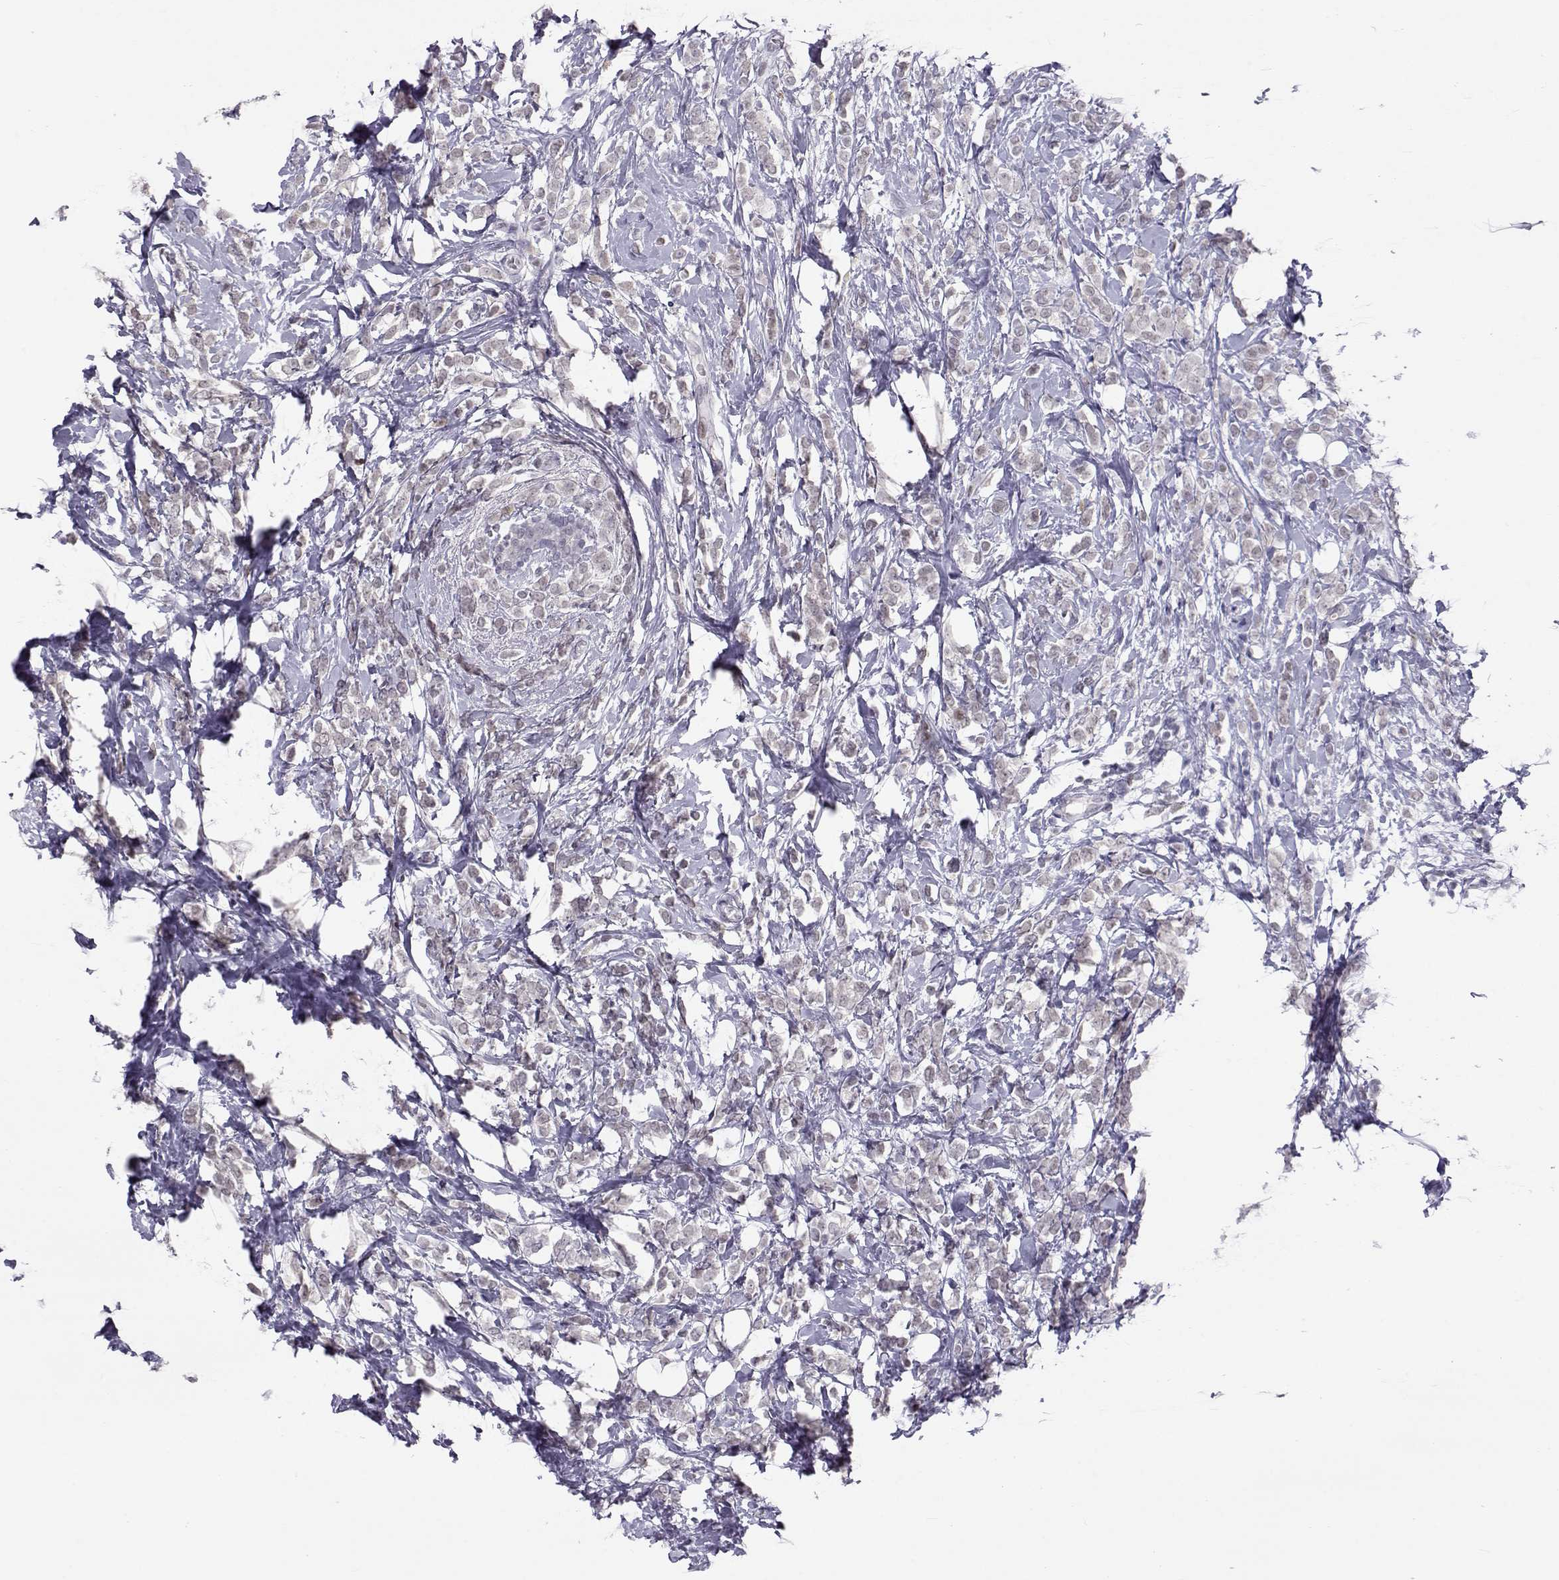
{"staining": {"intensity": "negative", "quantity": "none", "location": "none"}, "tissue": "breast cancer", "cell_type": "Tumor cells", "image_type": "cancer", "snomed": [{"axis": "morphology", "description": "Lobular carcinoma"}, {"axis": "topography", "description": "Breast"}], "caption": "DAB immunohistochemical staining of breast cancer (lobular carcinoma) reveals no significant staining in tumor cells. Brightfield microscopy of immunohistochemistry stained with DAB (brown) and hematoxylin (blue), captured at high magnification.", "gene": "SIX6", "patient": {"sex": "female", "age": 49}}